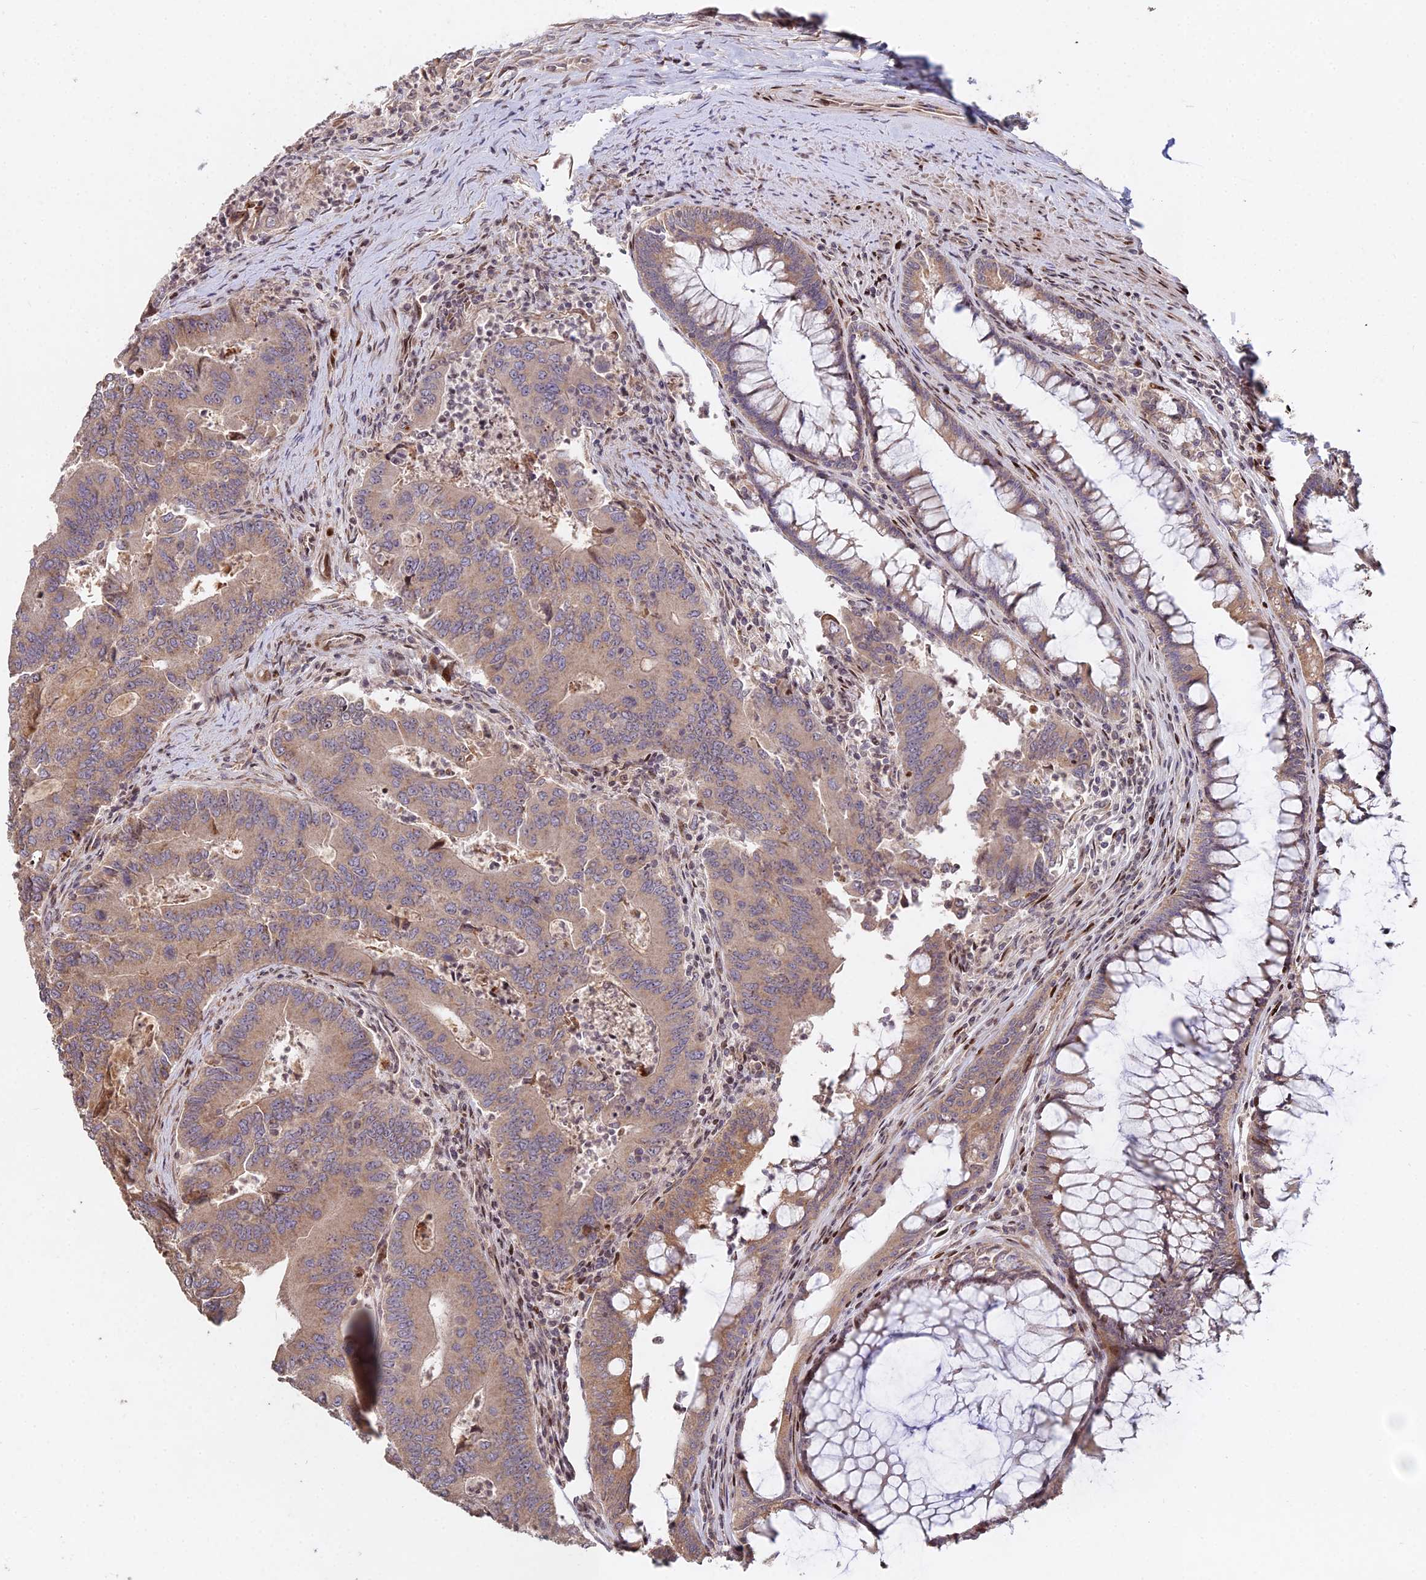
{"staining": {"intensity": "moderate", "quantity": ">75%", "location": "cytoplasmic/membranous"}, "tissue": "colorectal cancer", "cell_type": "Tumor cells", "image_type": "cancer", "snomed": [{"axis": "morphology", "description": "Adenocarcinoma, NOS"}, {"axis": "topography", "description": "Colon"}], "caption": "The photomicrograph shows immunohistochemical staining of colorectal cancer. There is moderate cytoplasmic/membranous positivity is present in about >75% of tumor cells.", "gene": "RBMS2", "patient": {"sex": "female", "age": 67}}